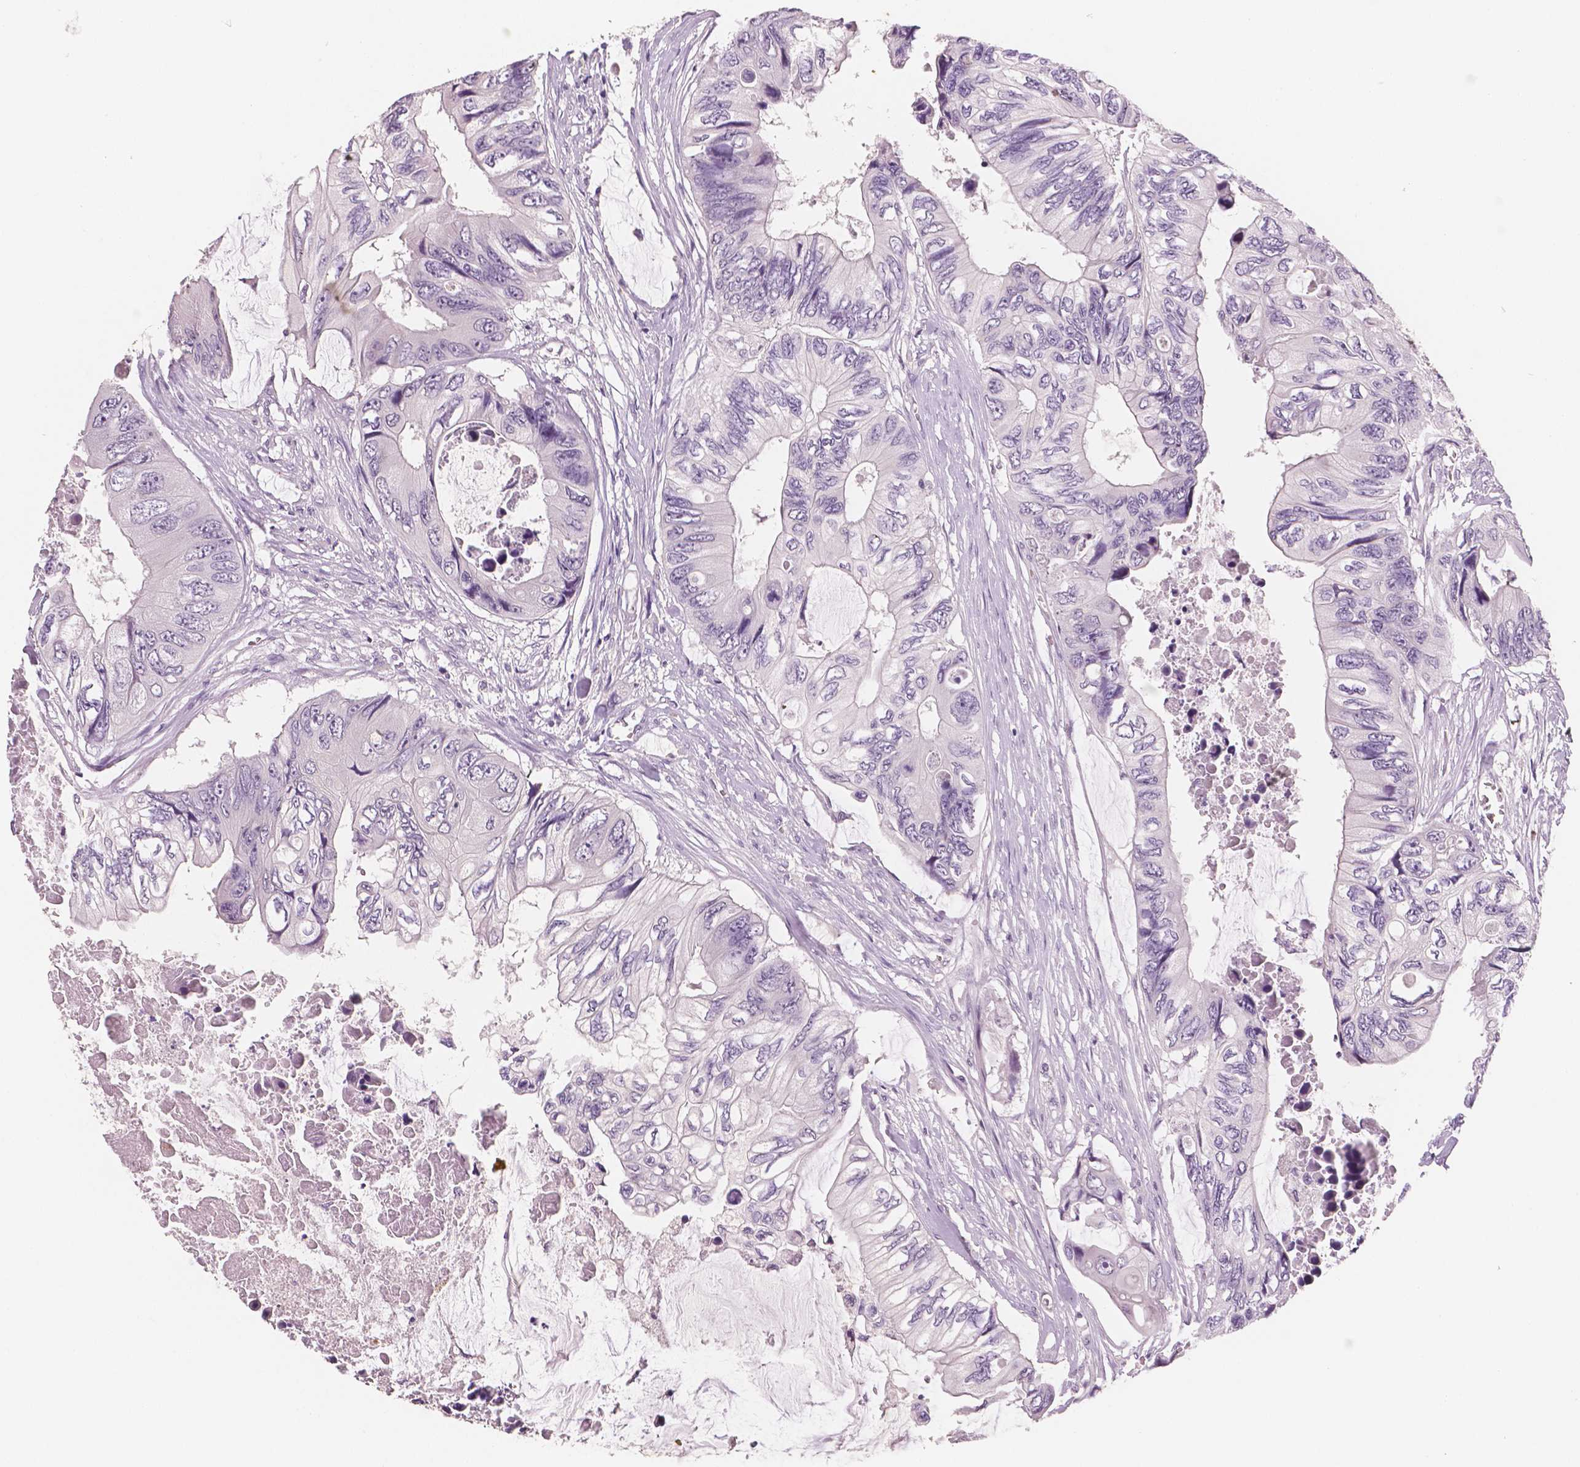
{"staining": {"intensity": "negative", "quantity": "none", "location": "none"}, "tissue": "colorectal cancer", "cell_type": "Tumor cells", "image_type": "cancer", "snomed": [{"axis": "morphology", "description": "Adenocarcinoma, NOS"}, {"axis": "topography", "description": "Rectum"}], "caption": "Human colorectal cancer (adenocarcinoma) stained for a protein using immunohistochemistry displays no positivity in tumor cells.", "gene": "TSPAN7", "patient": {"sex": "male", "age": 63}}